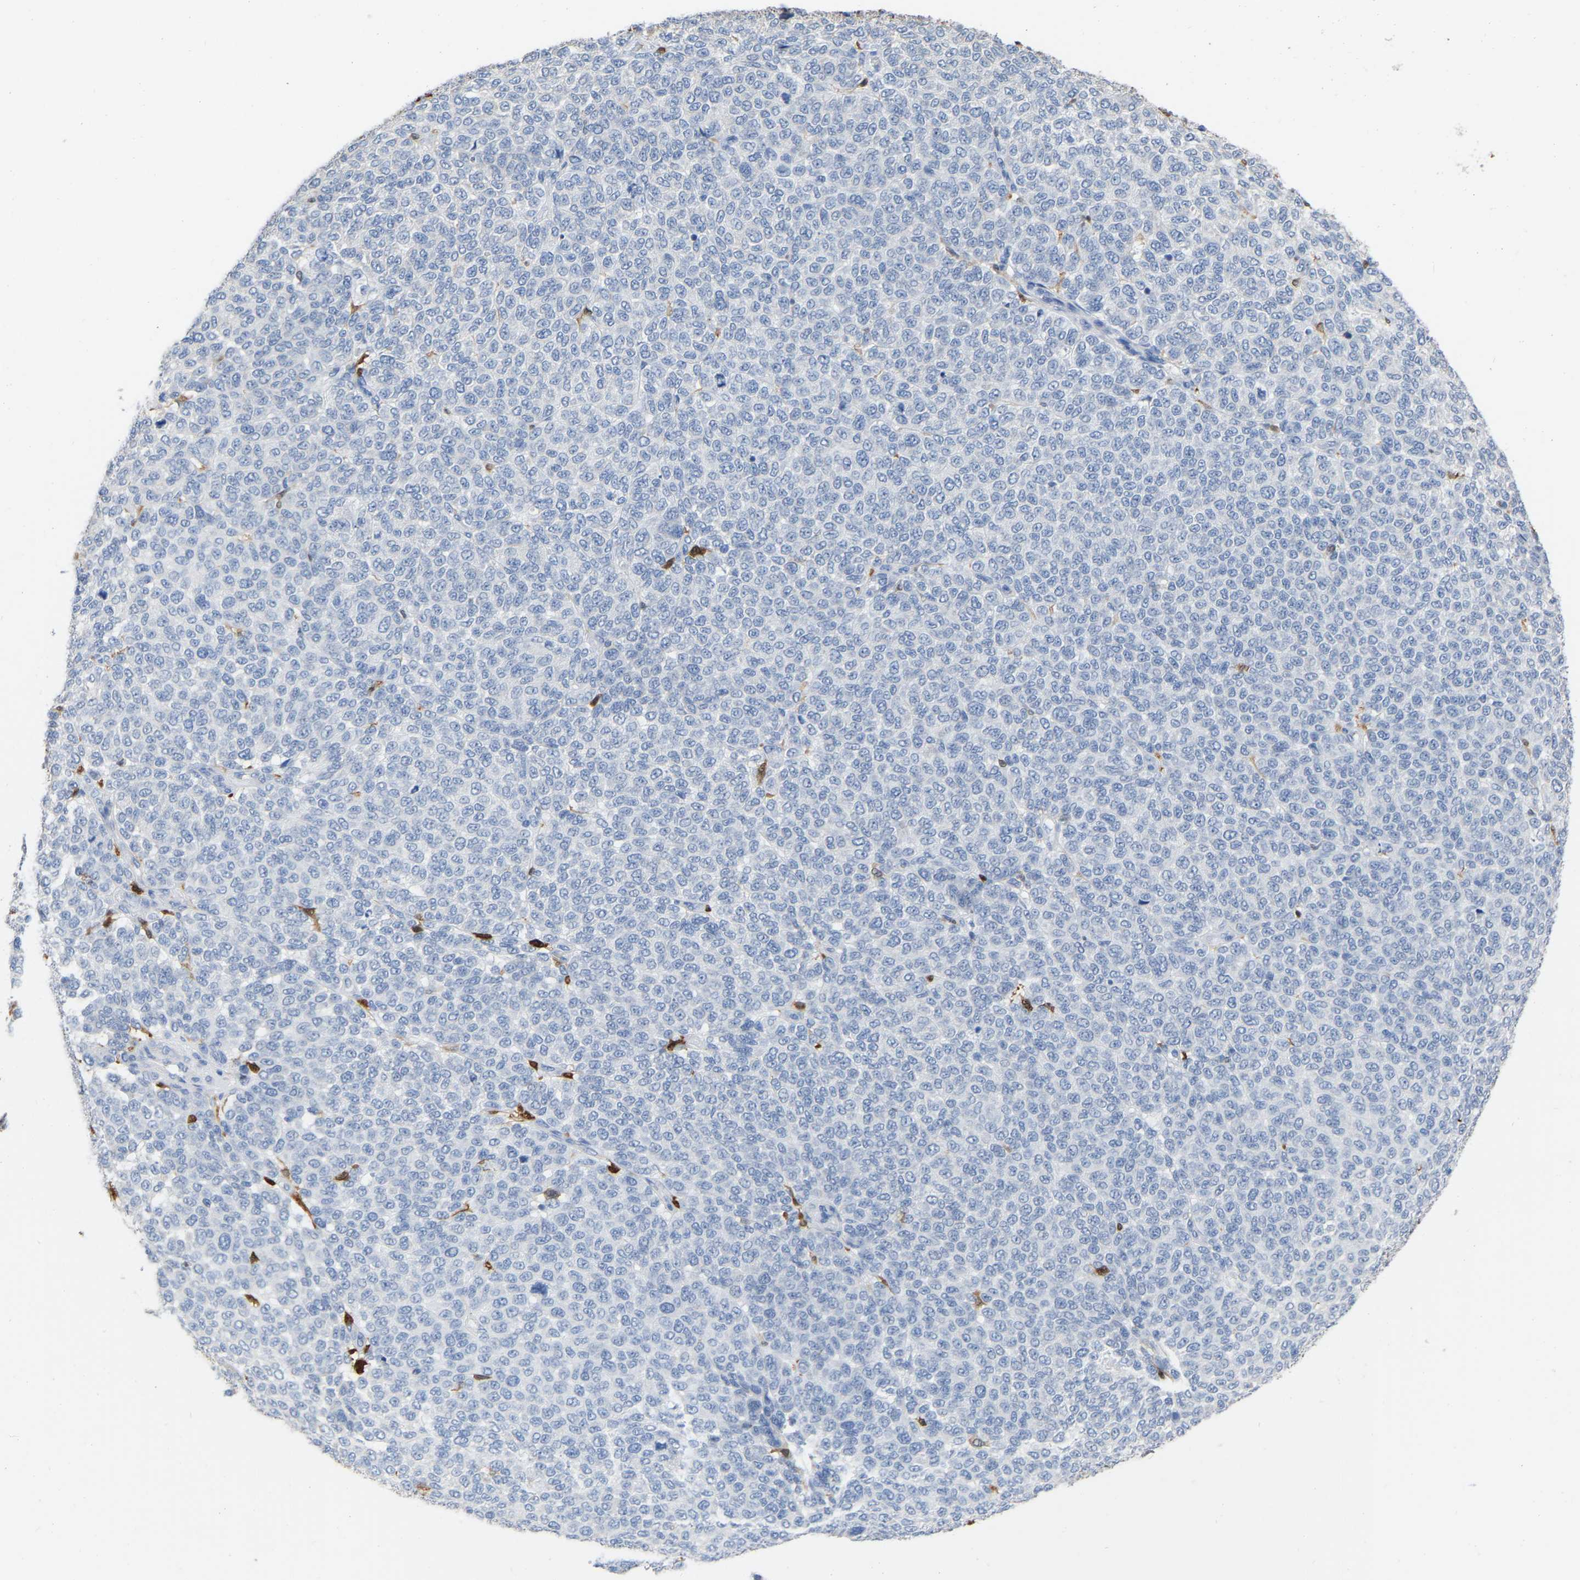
{"staining": {"intensity": "negative", "quantity": "none", "location": "none"}, "tissue": "melanoma", "cell_type": "Tumor cells", "image_type": "cancer", "snomed": [{"axis": "morphology", "description": "Malignant melanoma, NOS"}, {"axis": "topography", "description": "Skin"}], "caption": "Tumor cells are negative for protein expression in human malignant melanoma.", "gene": "ULBP2", "patient": {"sex": "male", "age": 59}}